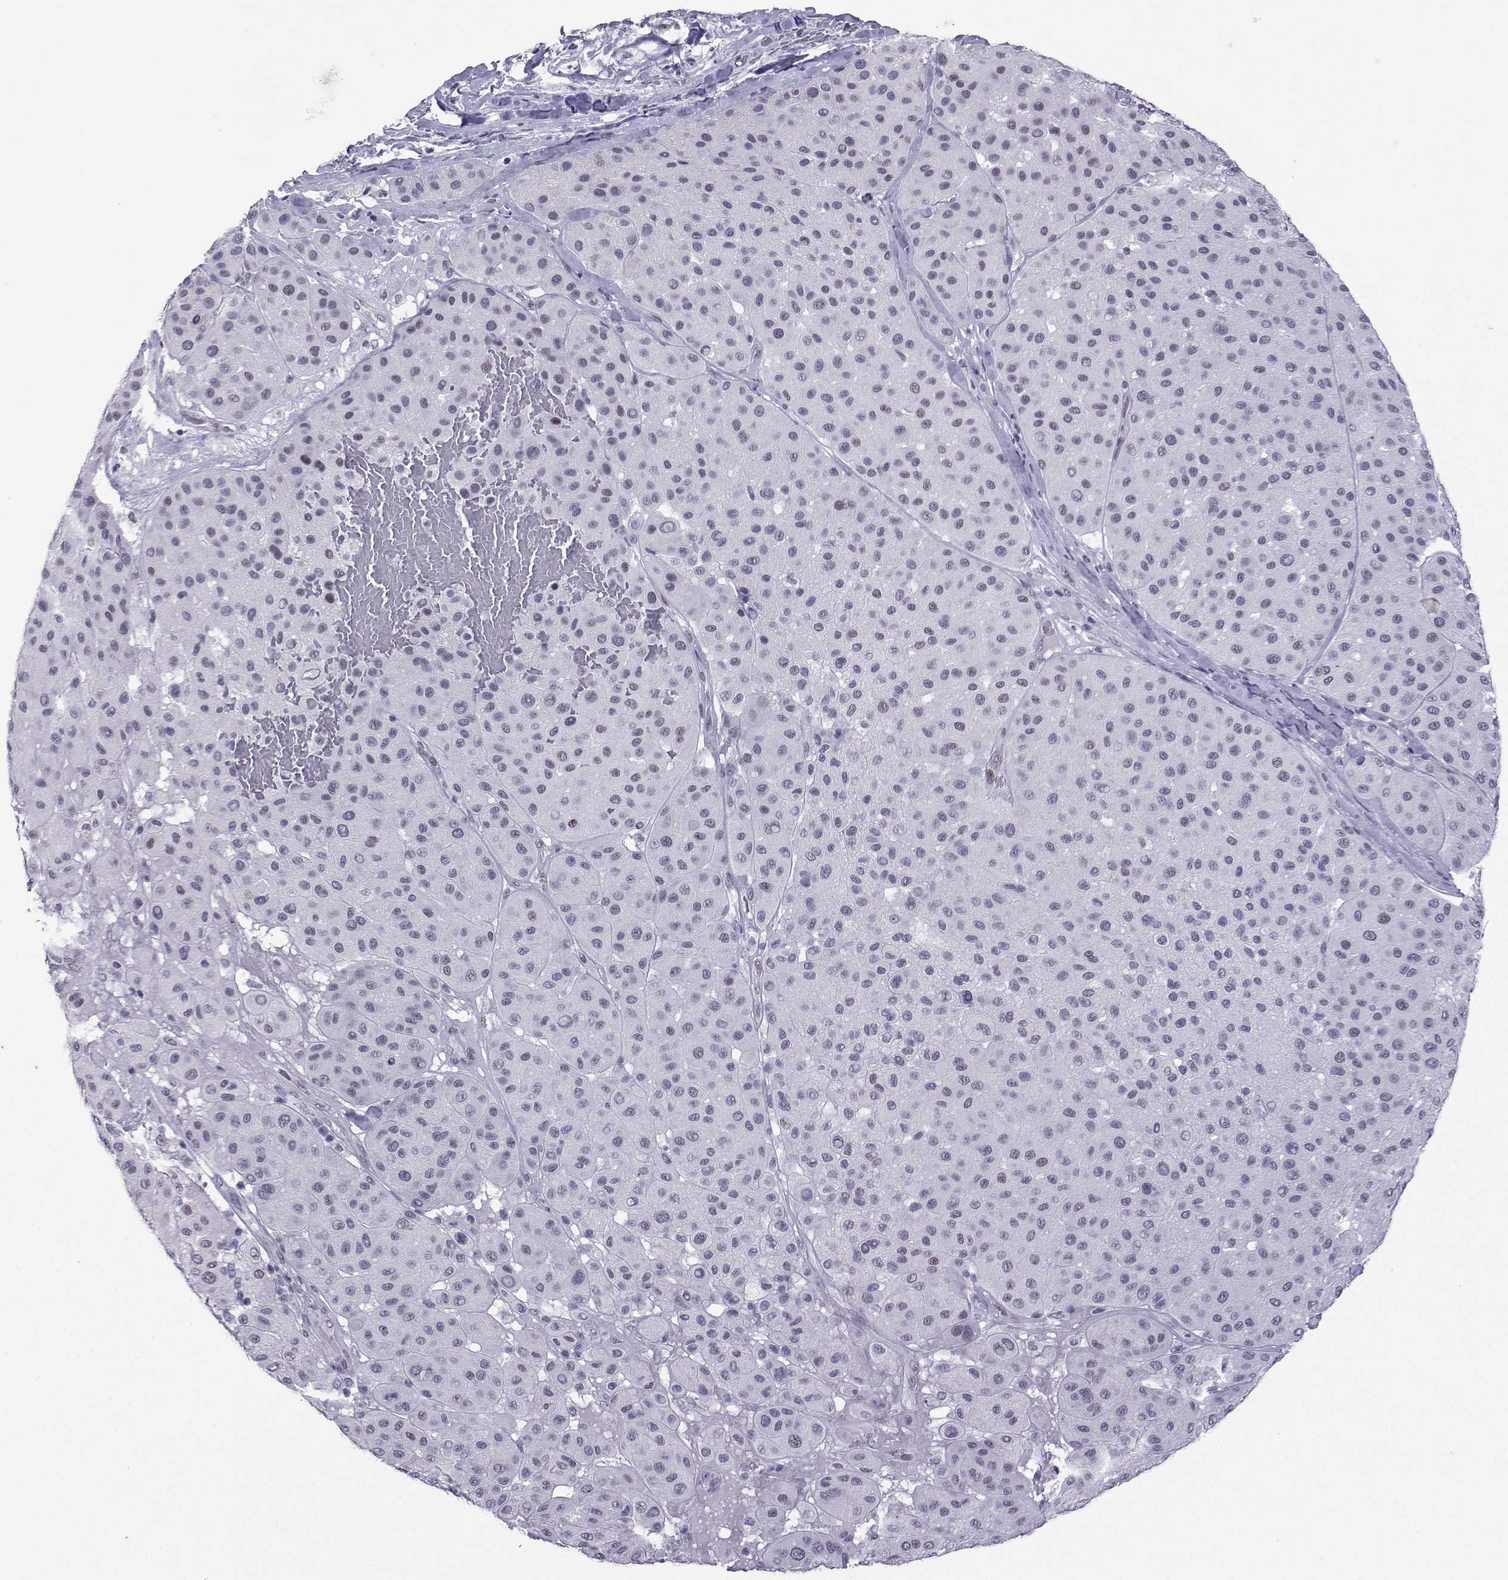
{"staining": {"intensity": "negative", "quantity": "none", "location": "none"}, "tissue": "melanoma", "cell_type": "Tumor cells", "image_type": "cancer", "snomed": [{"axis": "morphology", "description": "Malignant melanoma, Metastatic site"}, {"axis": "topography", "description": "Smooth muscle"}], "caption": "IHC image of neoplastic tissue: human malignant melanoma (metastatic site) stained with DAB reveals no significant protein expression in tumor cells. Nuclei are stained in blue.", "gene": "LORICRIN", "patient": {"sex": "male", "age": 41}}